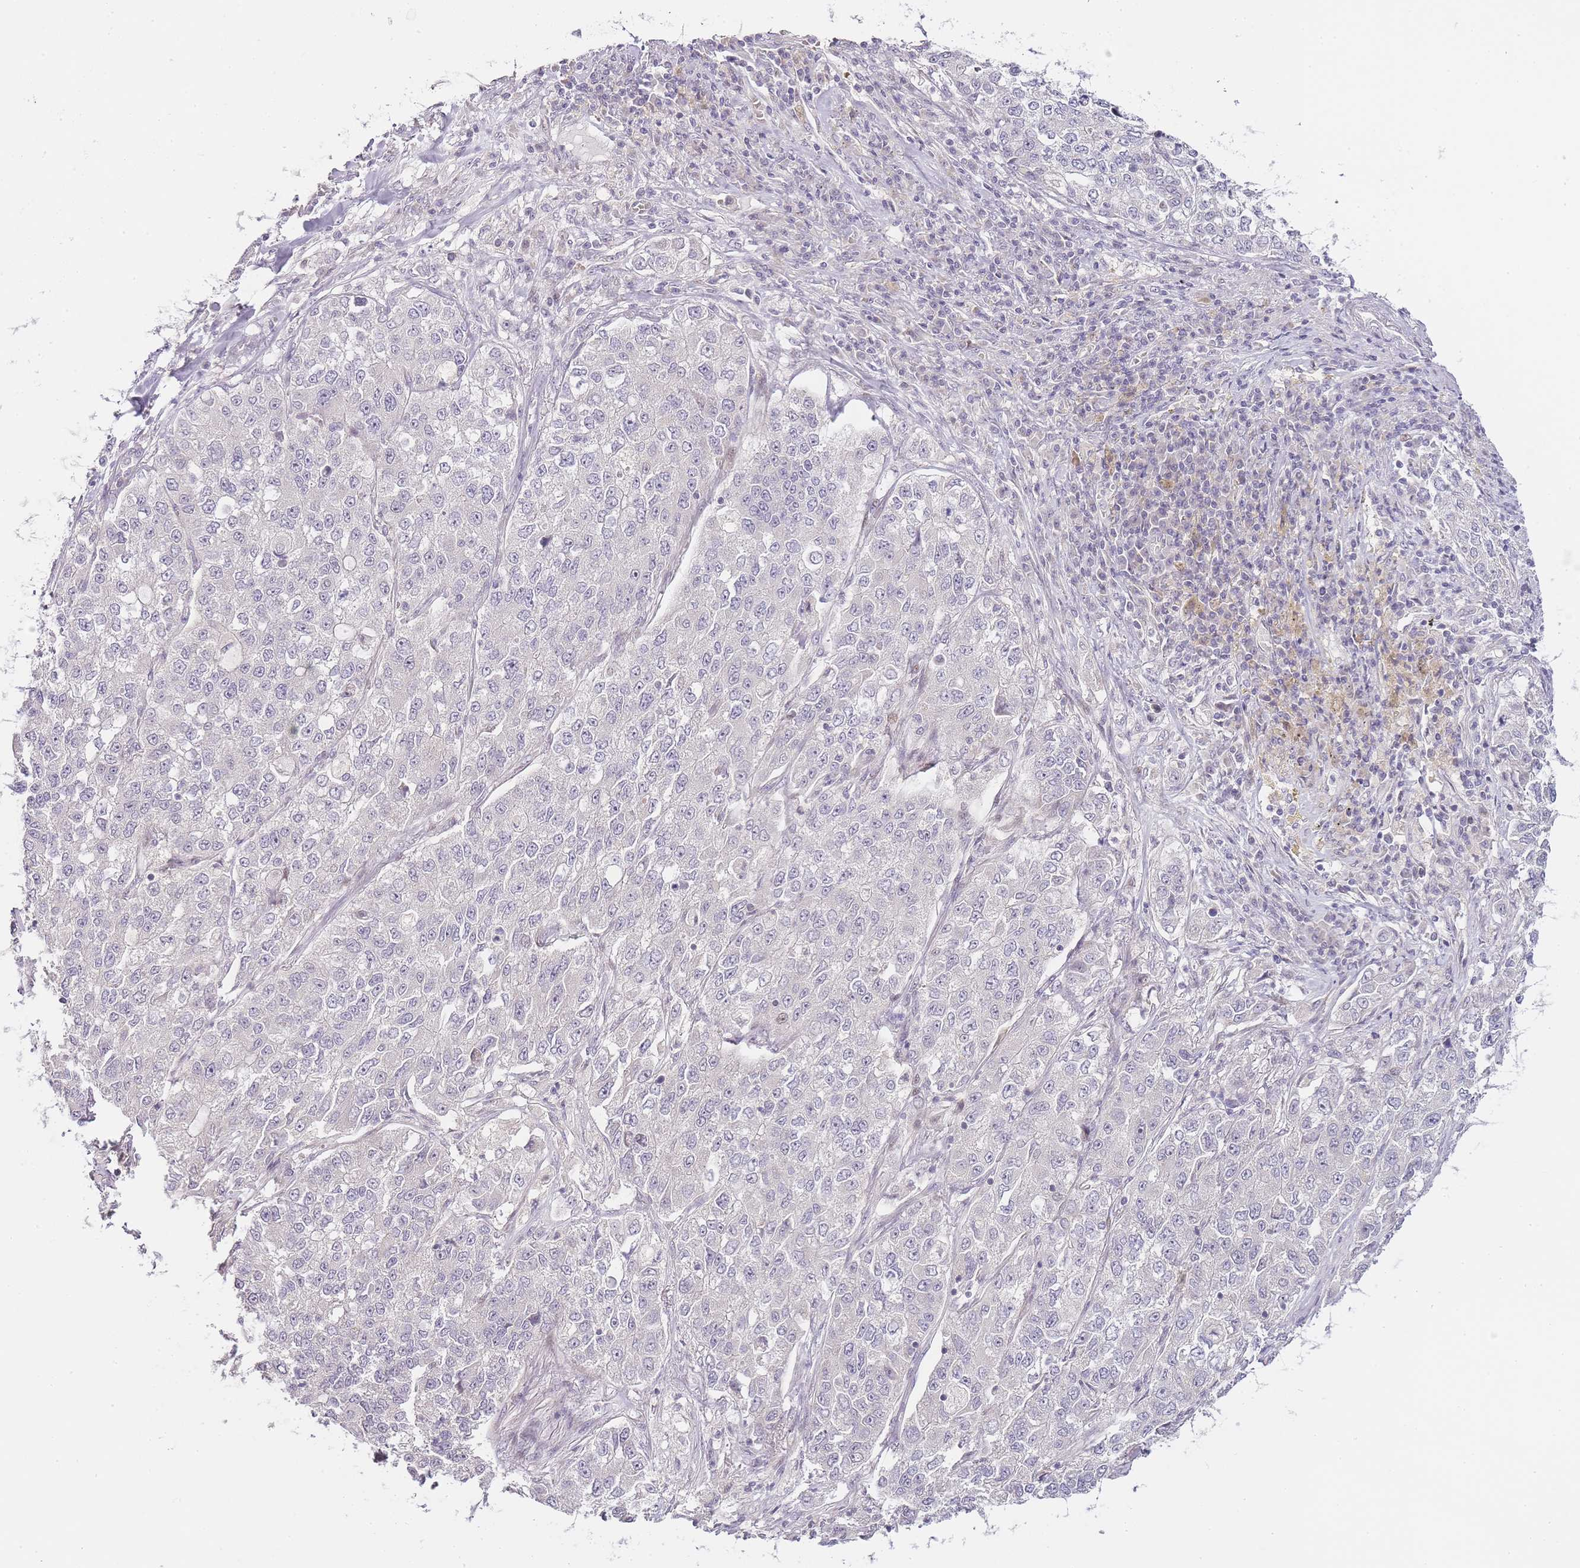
{"staining": {"intensity": "negative", "quantity": "none", "location": "none"}, "tissue": "lung cancer", "cell_type": "Tumor cells", "image_type": "cancer", "snomed": [{"axis": "morphology", "description": "Adenocarcinoma, NOS"}, {"axis": "topography", "description": "Lung"}], "caption": "Immunohistochemistry (IHC) image of neoplastic tissue: lung cancer (adenocarcinoma) stained with DAB (3,3'-diaminobenzidine) exhibits no significant protein positivity in tumor cells.", "gene": "OGG1", "patient": {"sex": "male", "age": 49}}